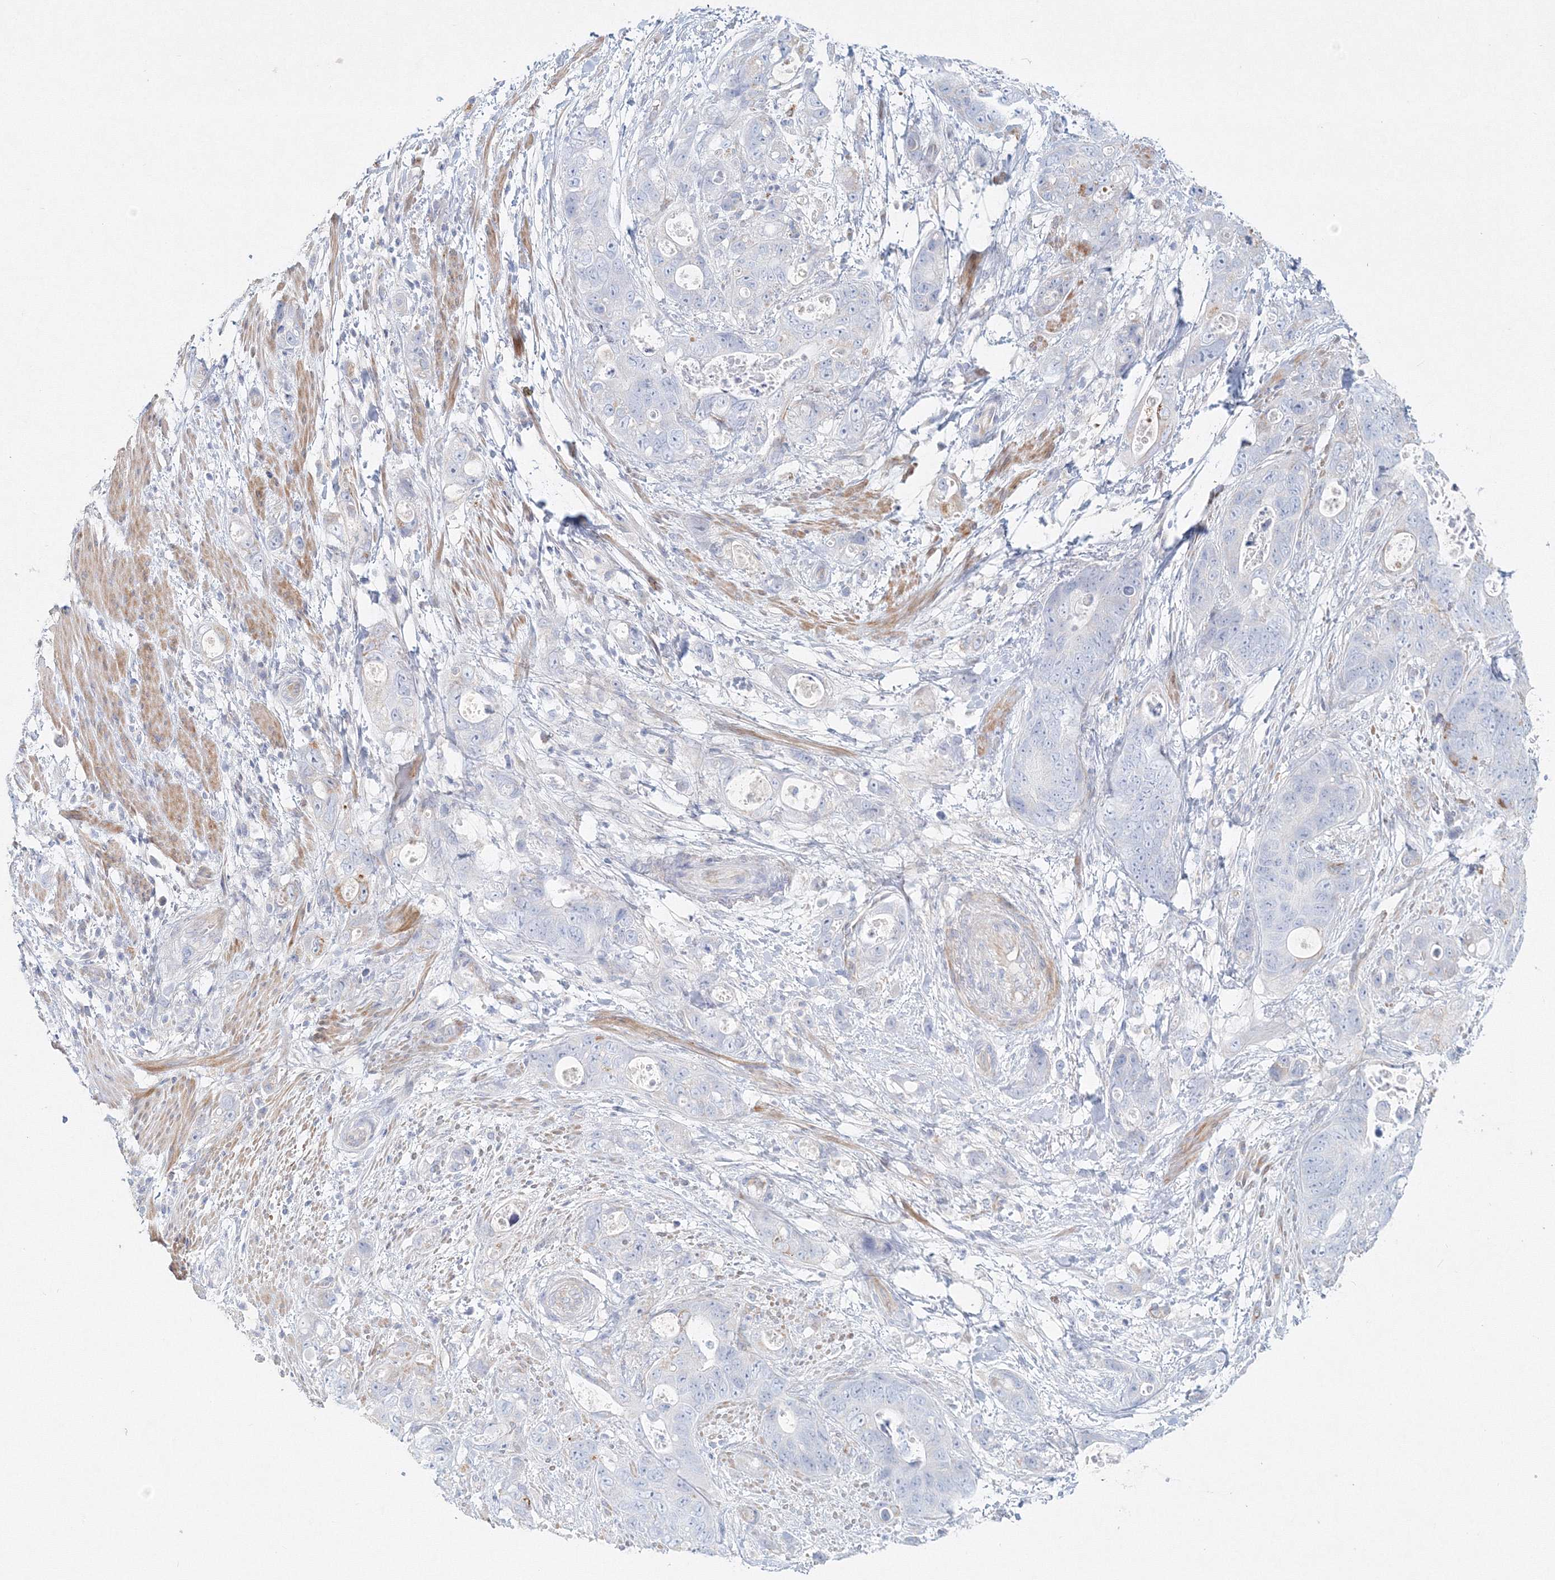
{"staining": {"intensity": "strong", "quantity": "<25%", "location": "cytoplasmic/membranous"}, "tissue": "stomach cancer", "cell_type": "Tumor cells", "image_type": "cancer", "snomed": [{"axis": "morphology", "description": "Adenocarcinoma, NOS"}, {"axis": "topography", "description": "Stomach"}], "caption": "A micrograph of human adenocarcinoma (stomach) stained for a protein demonstrates strong cytoplasmic/membranous brown staining in tumor cells.", "gene": "DNAH1", "patient": {"sex": "female", "age": 89}}